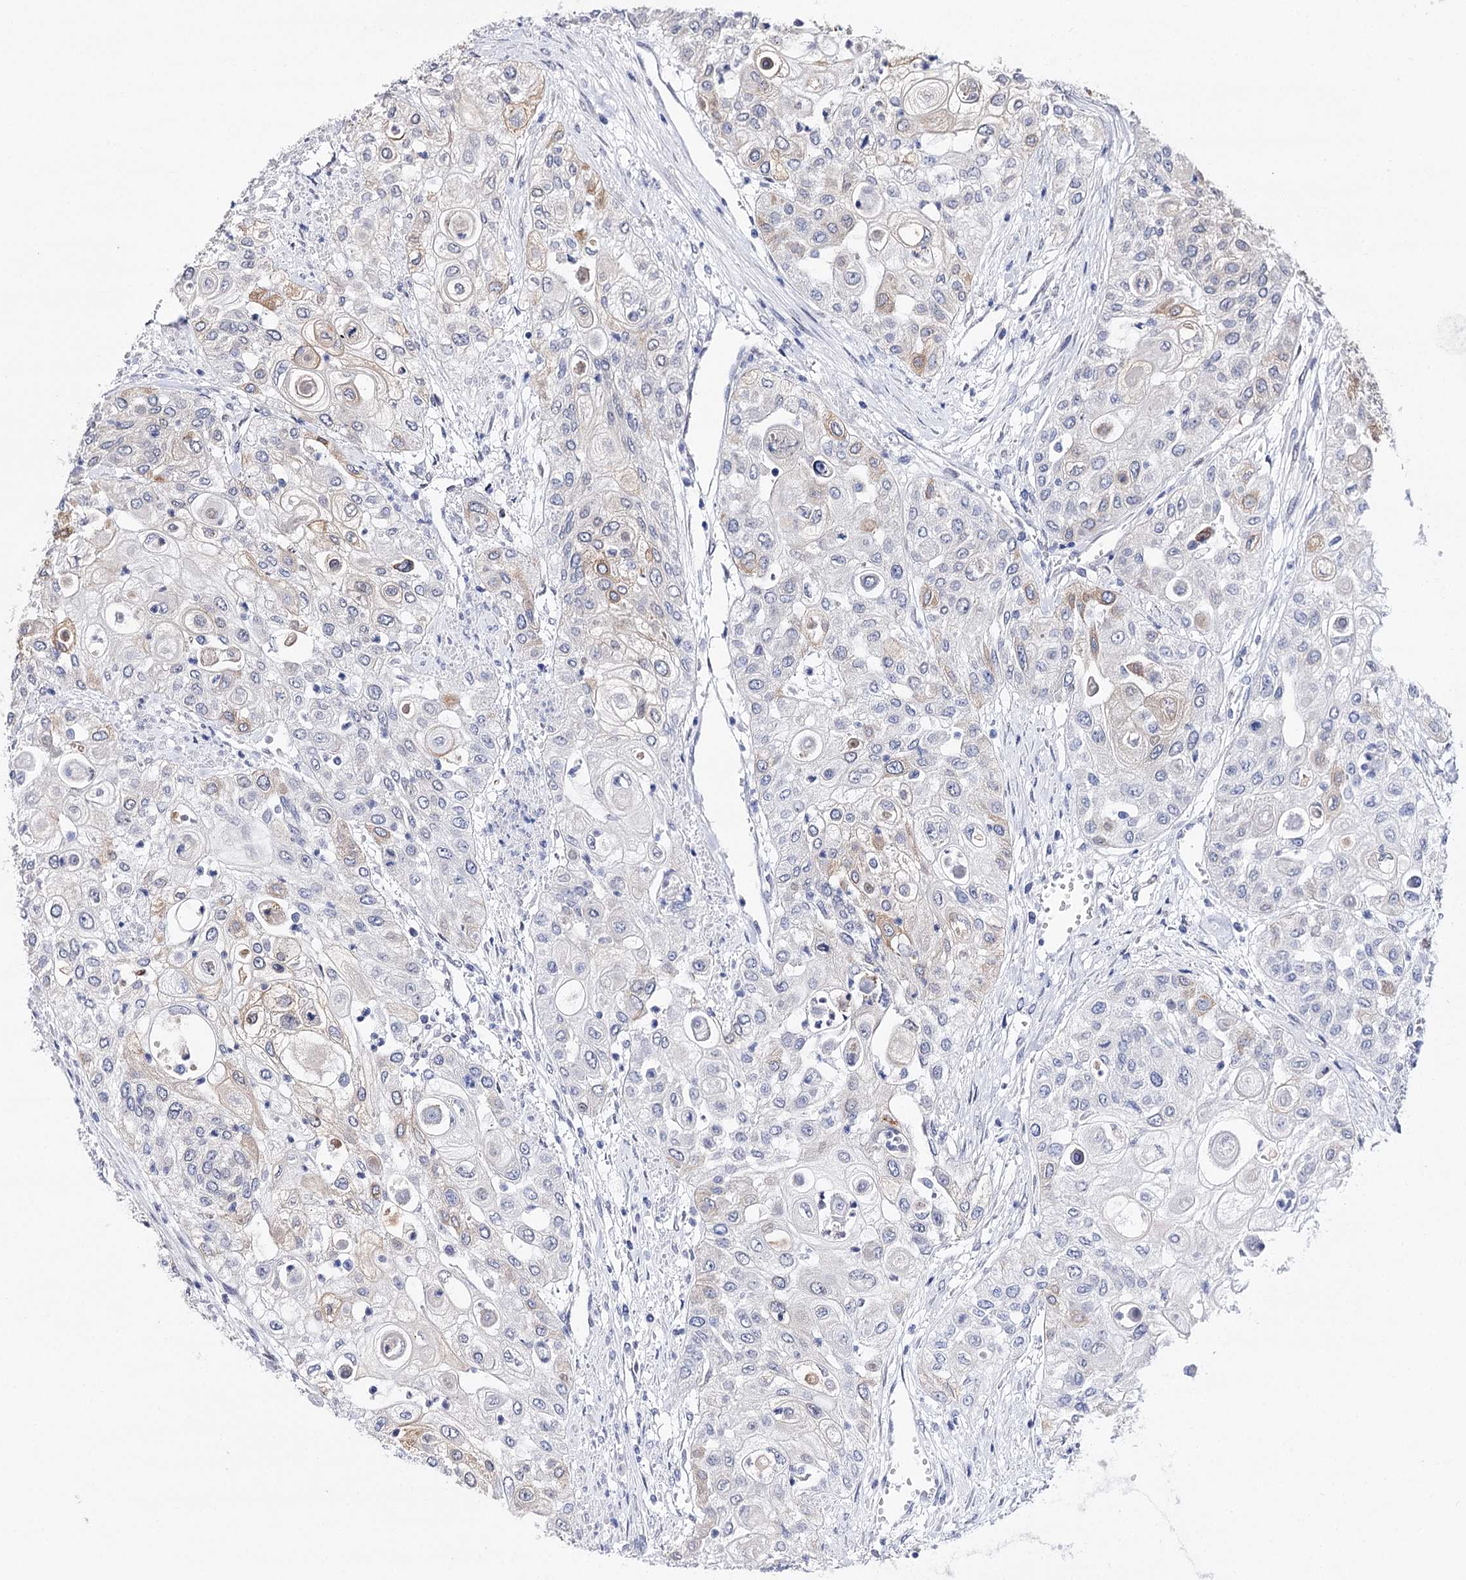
{"staining": {"intensity": "weak", "quantity": "<25%", "location": "cytoplasmic/membranous"}, "tissue": "urothelial cancer", "cell_type": "Tumor cells", "image_type": "cancer", "snomed": [{"axis": "morphology", "description": "Urothelial carcinoma, High grade"}, {"axis": "topography", "description": "Urinary bladder"}], "caption": "Urothelial carcinoma (high-grade) was stained to show a protein in brown. There is no significant staining in tumor cells.", "gene": "TMEM201", "patient": {"sex": "female", "age": 79}}